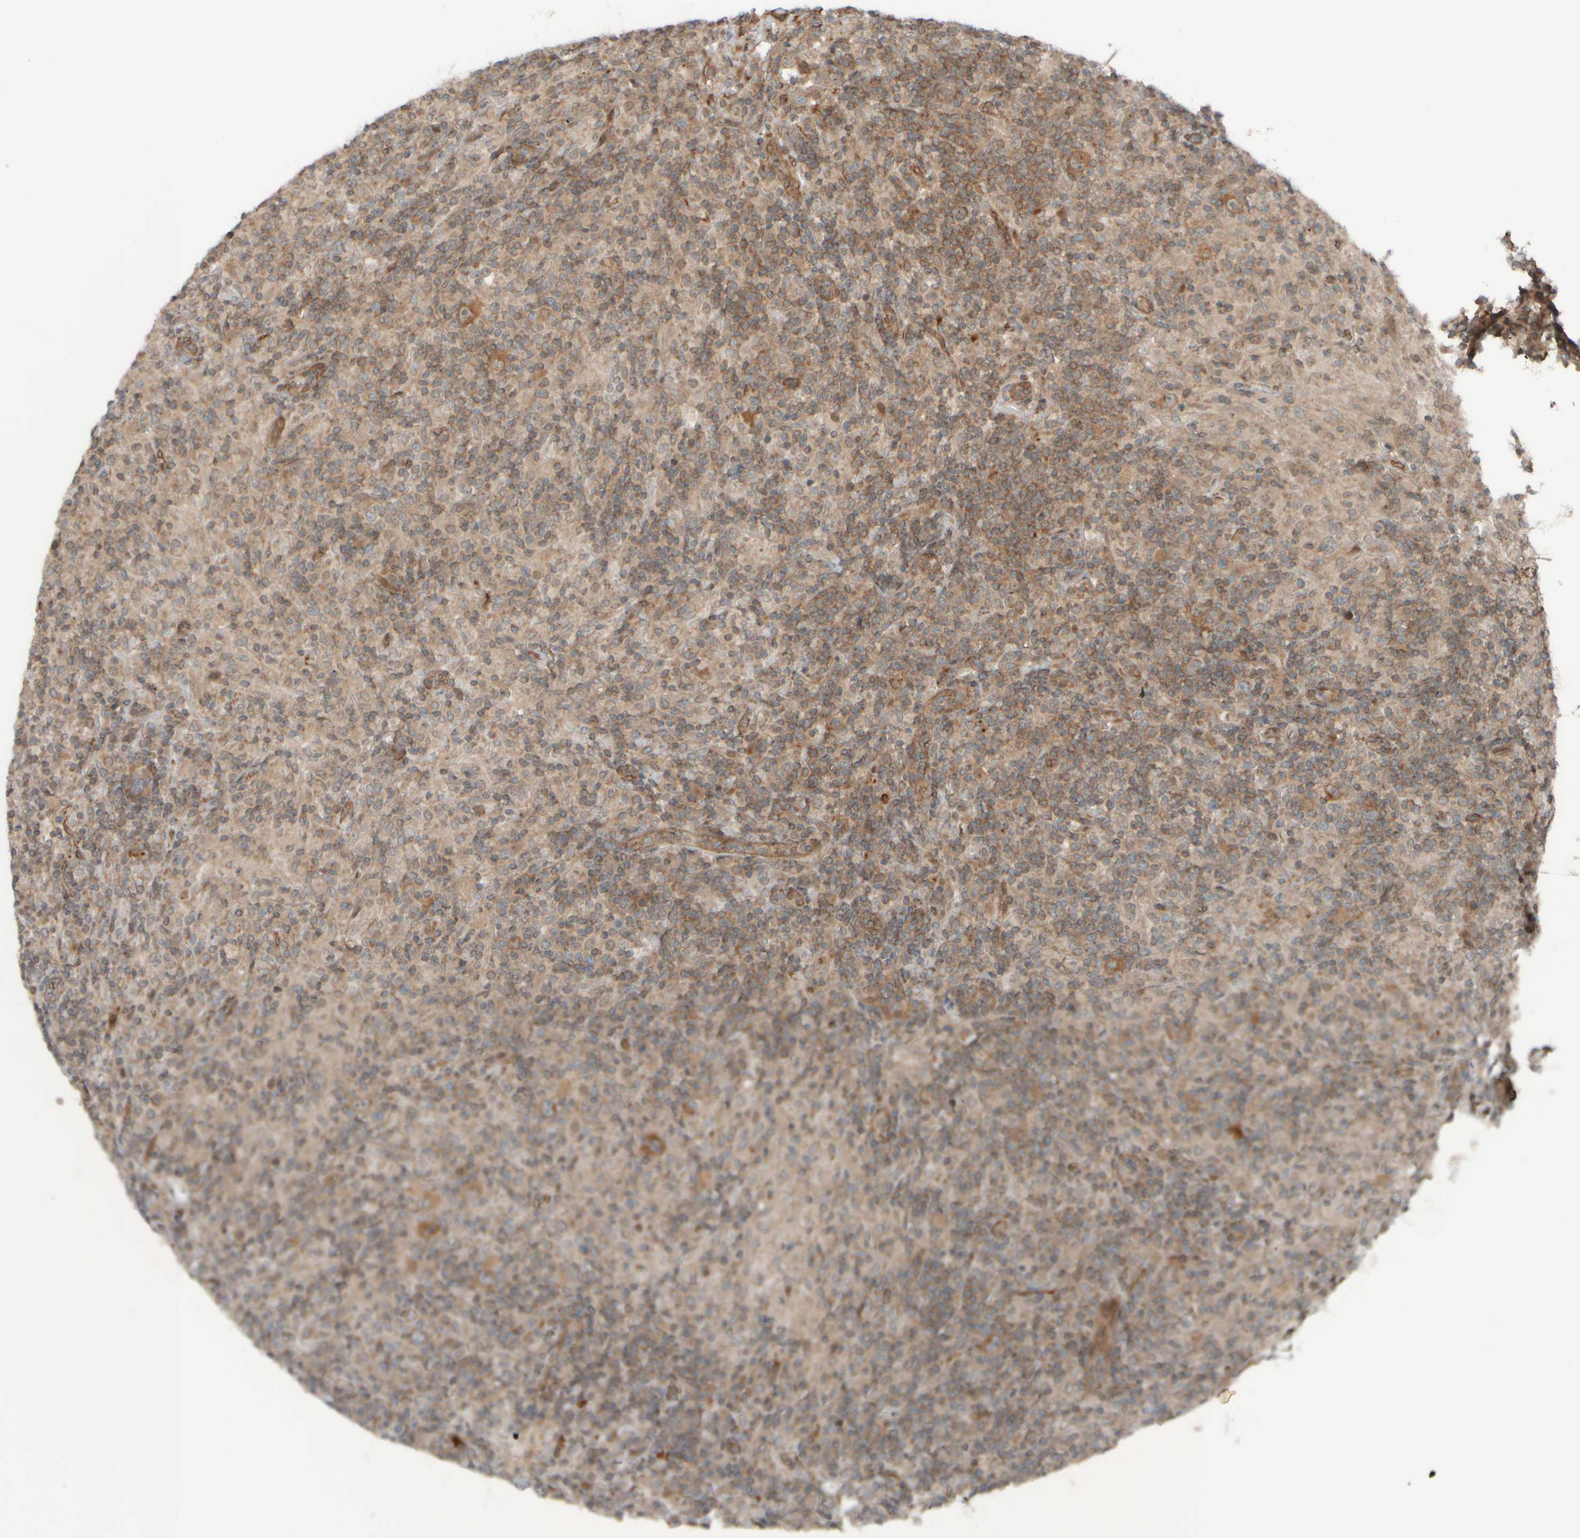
{"staining": {"intensity": "moderate", "quantity": ">75%", "location": "cytoplasmic/membranous"}, "tissue": "lymphoma", "cell_type": "Tumor cells", "image_type": "cancer", "snomed": [{"axis": "morphology", "description": "Hodgkin's disease, NOS"}, {"axis": "topography", "description": "Lymph node"}], "caption": "There is medium levels of moderate cytoplasmic/membranous staining in tumor cells of Hodgkin's disease, as demonstrated by immunohistochemical staining (brown color).", "gene": "GIGYF1", "patient": {"sex": "male", "age": 70}}